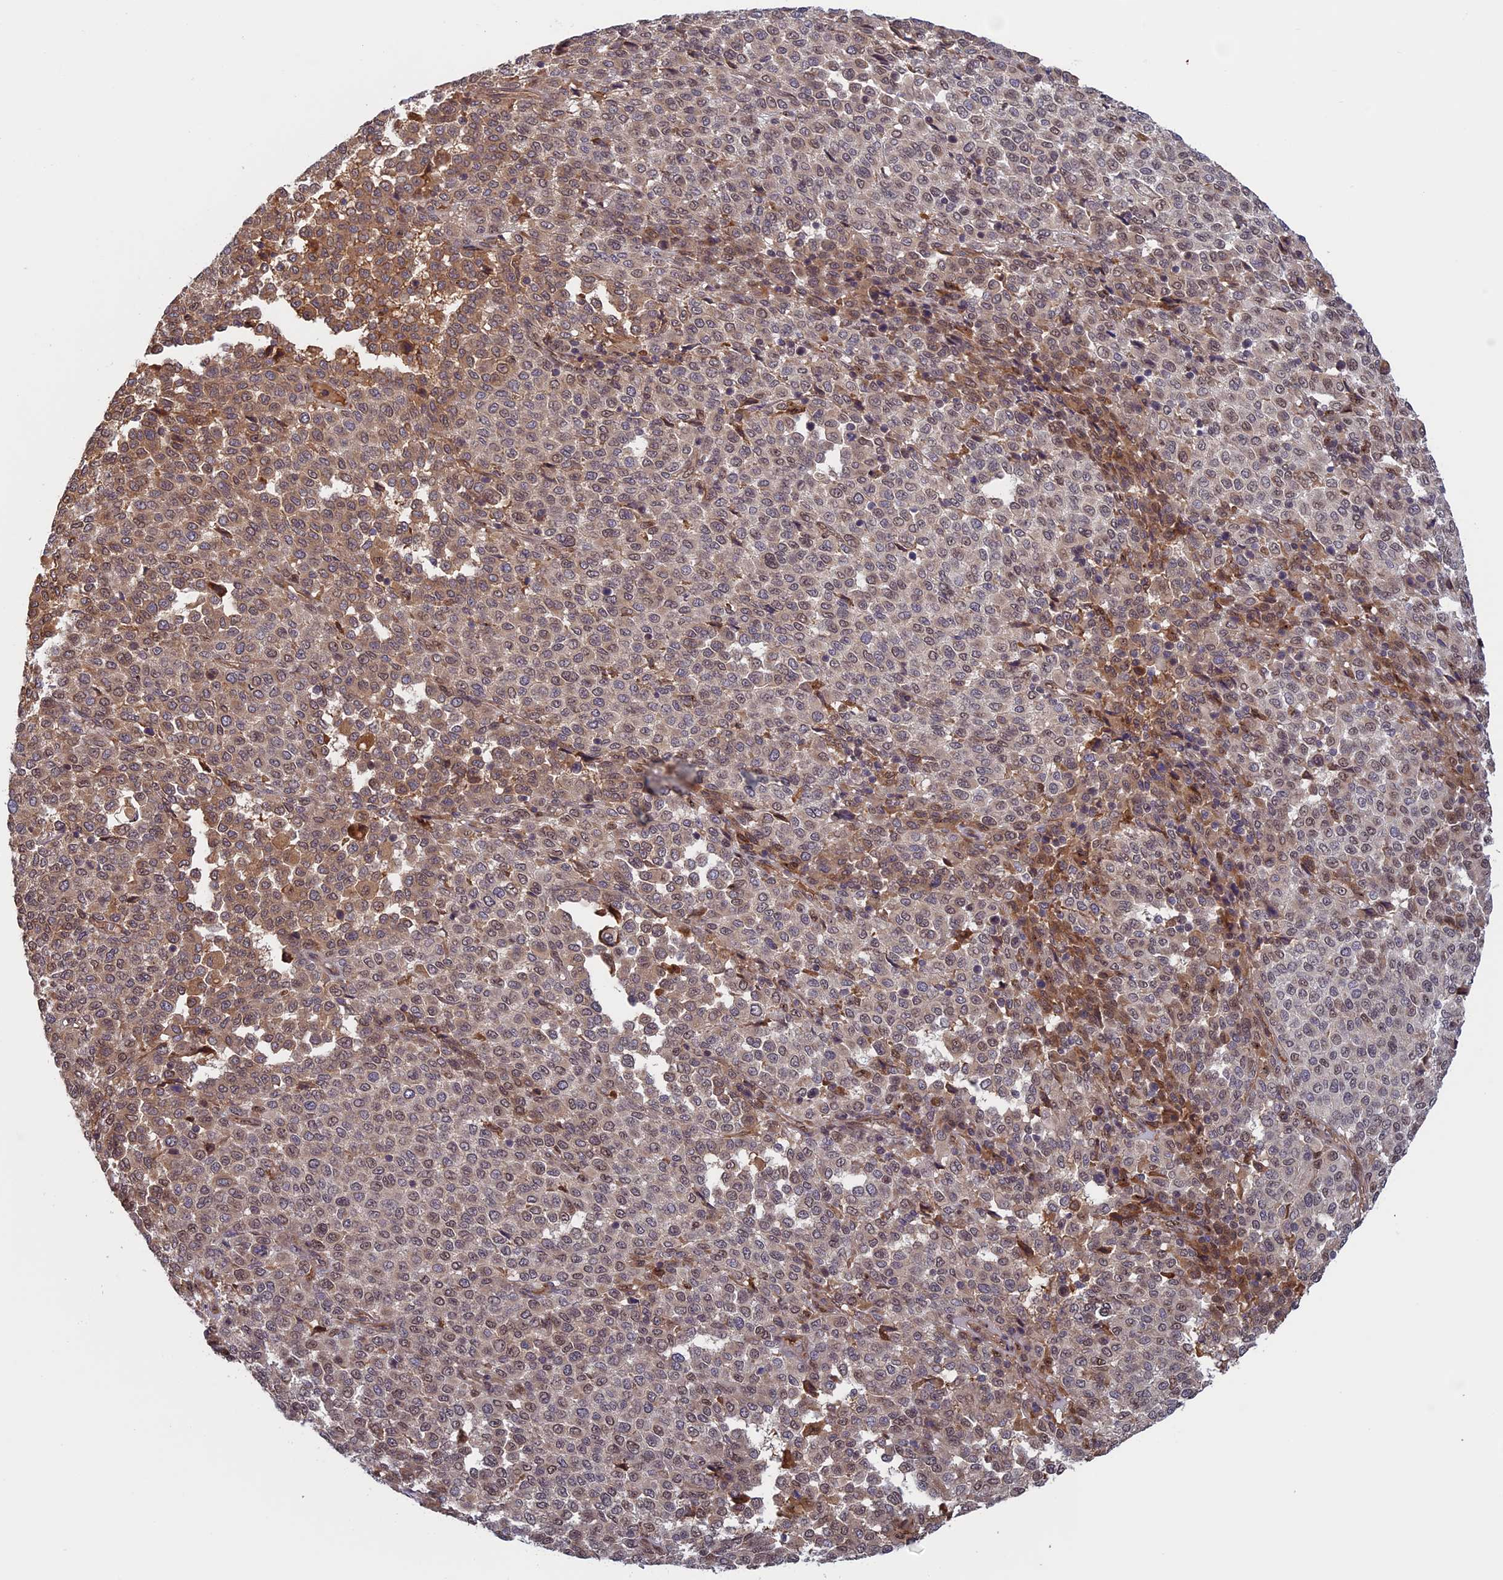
{"staining": {"intensity": "moderate", "quantity": "<25%", "location": "cytoplasmic/membranous"}, "tissue": "melanoma", "cell_type": "Tumor cells", "image_type": "cancer", "snomed": [{"axis": "morphology", "description": "Malignant melanoma, Metastatic site"}, {"axis": "topography", "description": "Pancreas"}], "caption": "Melanoma stained for a protein (brown) exhibits moderate cytoplasmic/membranous positive positivity in approximately <25% of tumor cells.", "gene": "FADS1", "patient": {"sex": "female", "age": 30}}